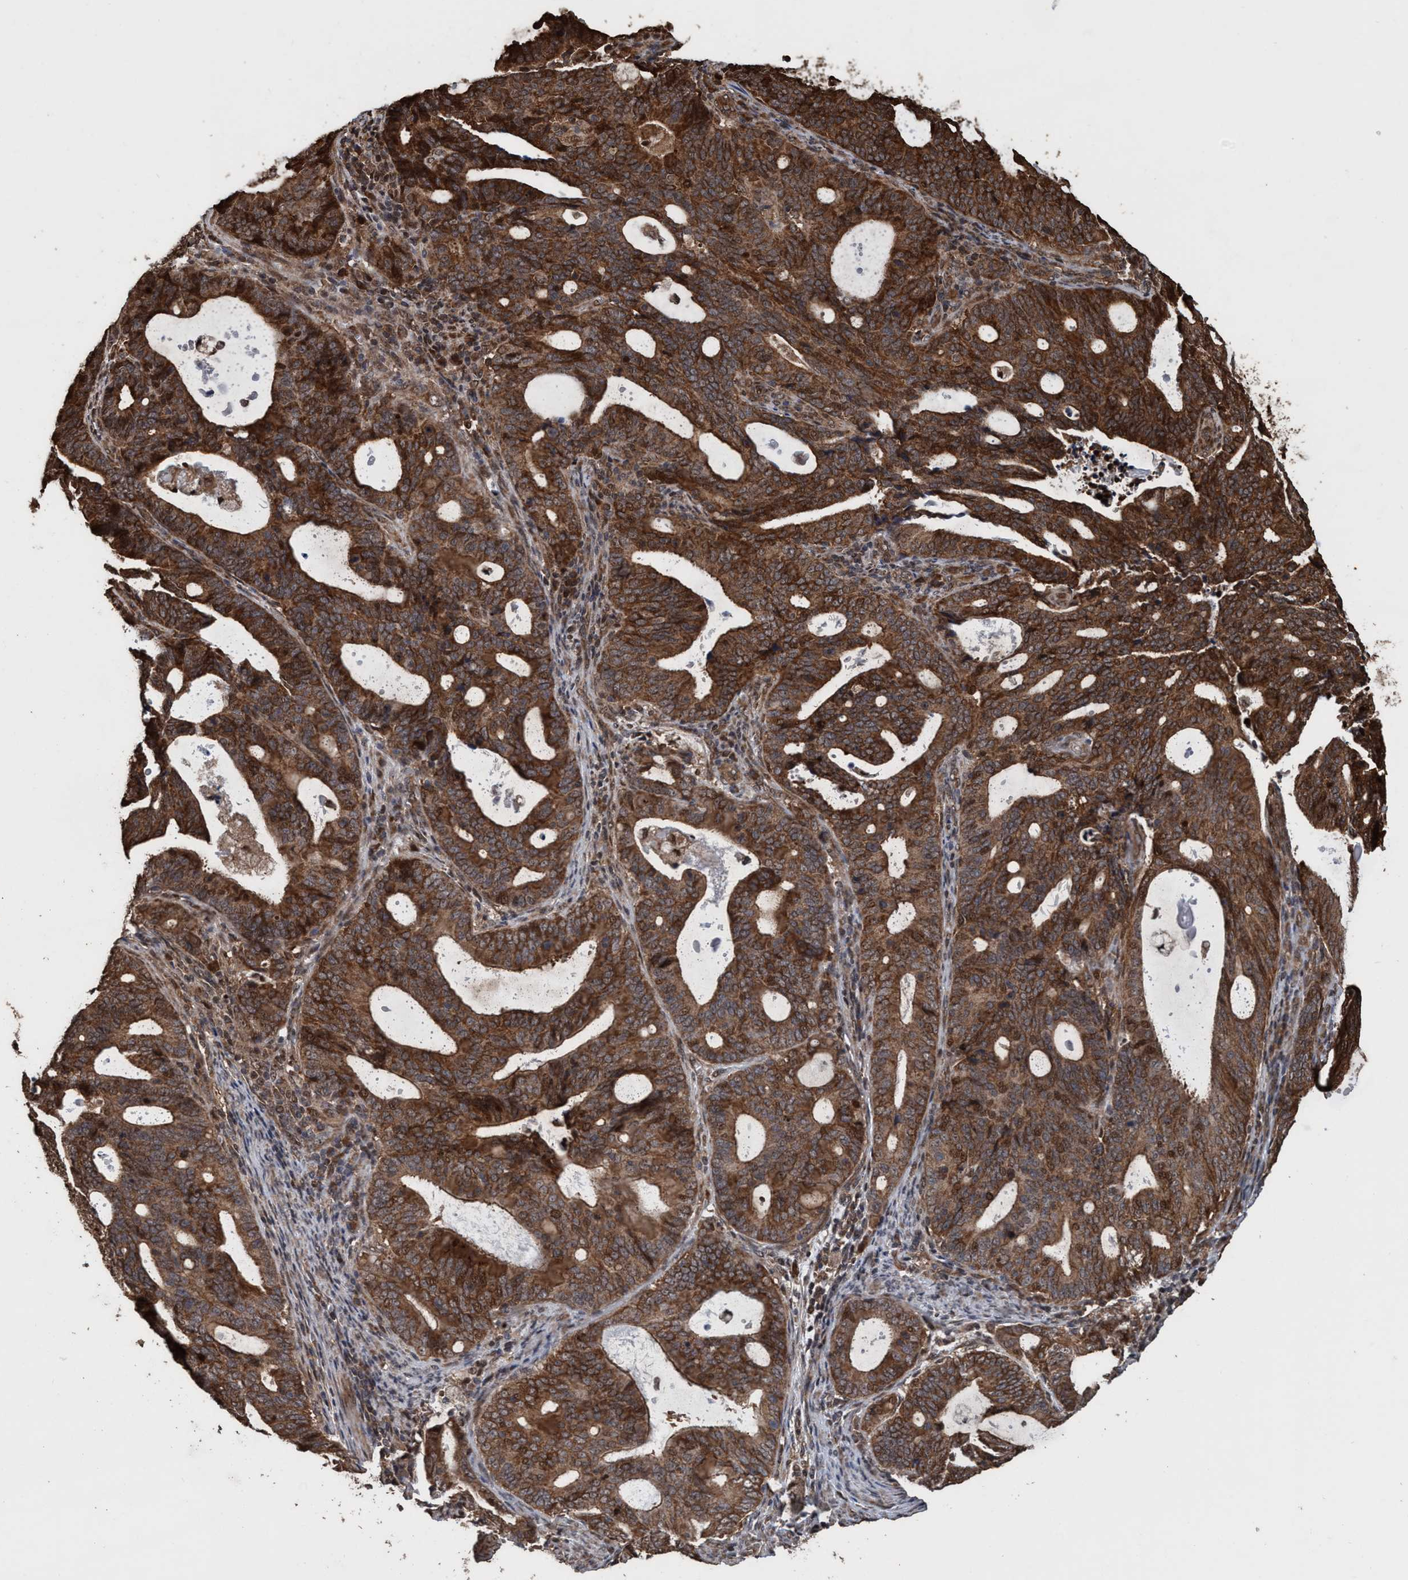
{"staining": {"intensity": "strong", "quantity": ">75%", "location": "cytoplasmic/membranous,nuclear"}, "tissue": "endometrial cancer", "cell_type": "Tumor cells", "image_type": "cancer", "snomed": [{"axis": "morphology", "description": "Adenocarcinoma, NOS"}, {"axis": "topography", "description": "Uterus"}], "caption": "DAB immunohistochemical staining of endometrial cancer demonstrates strong cytoplasmic/membranous and nuclear protein staining in approximately >75% of tumor cells.", "gene": "TRPC7", "patient": {"sex": "female", "age": 83}}